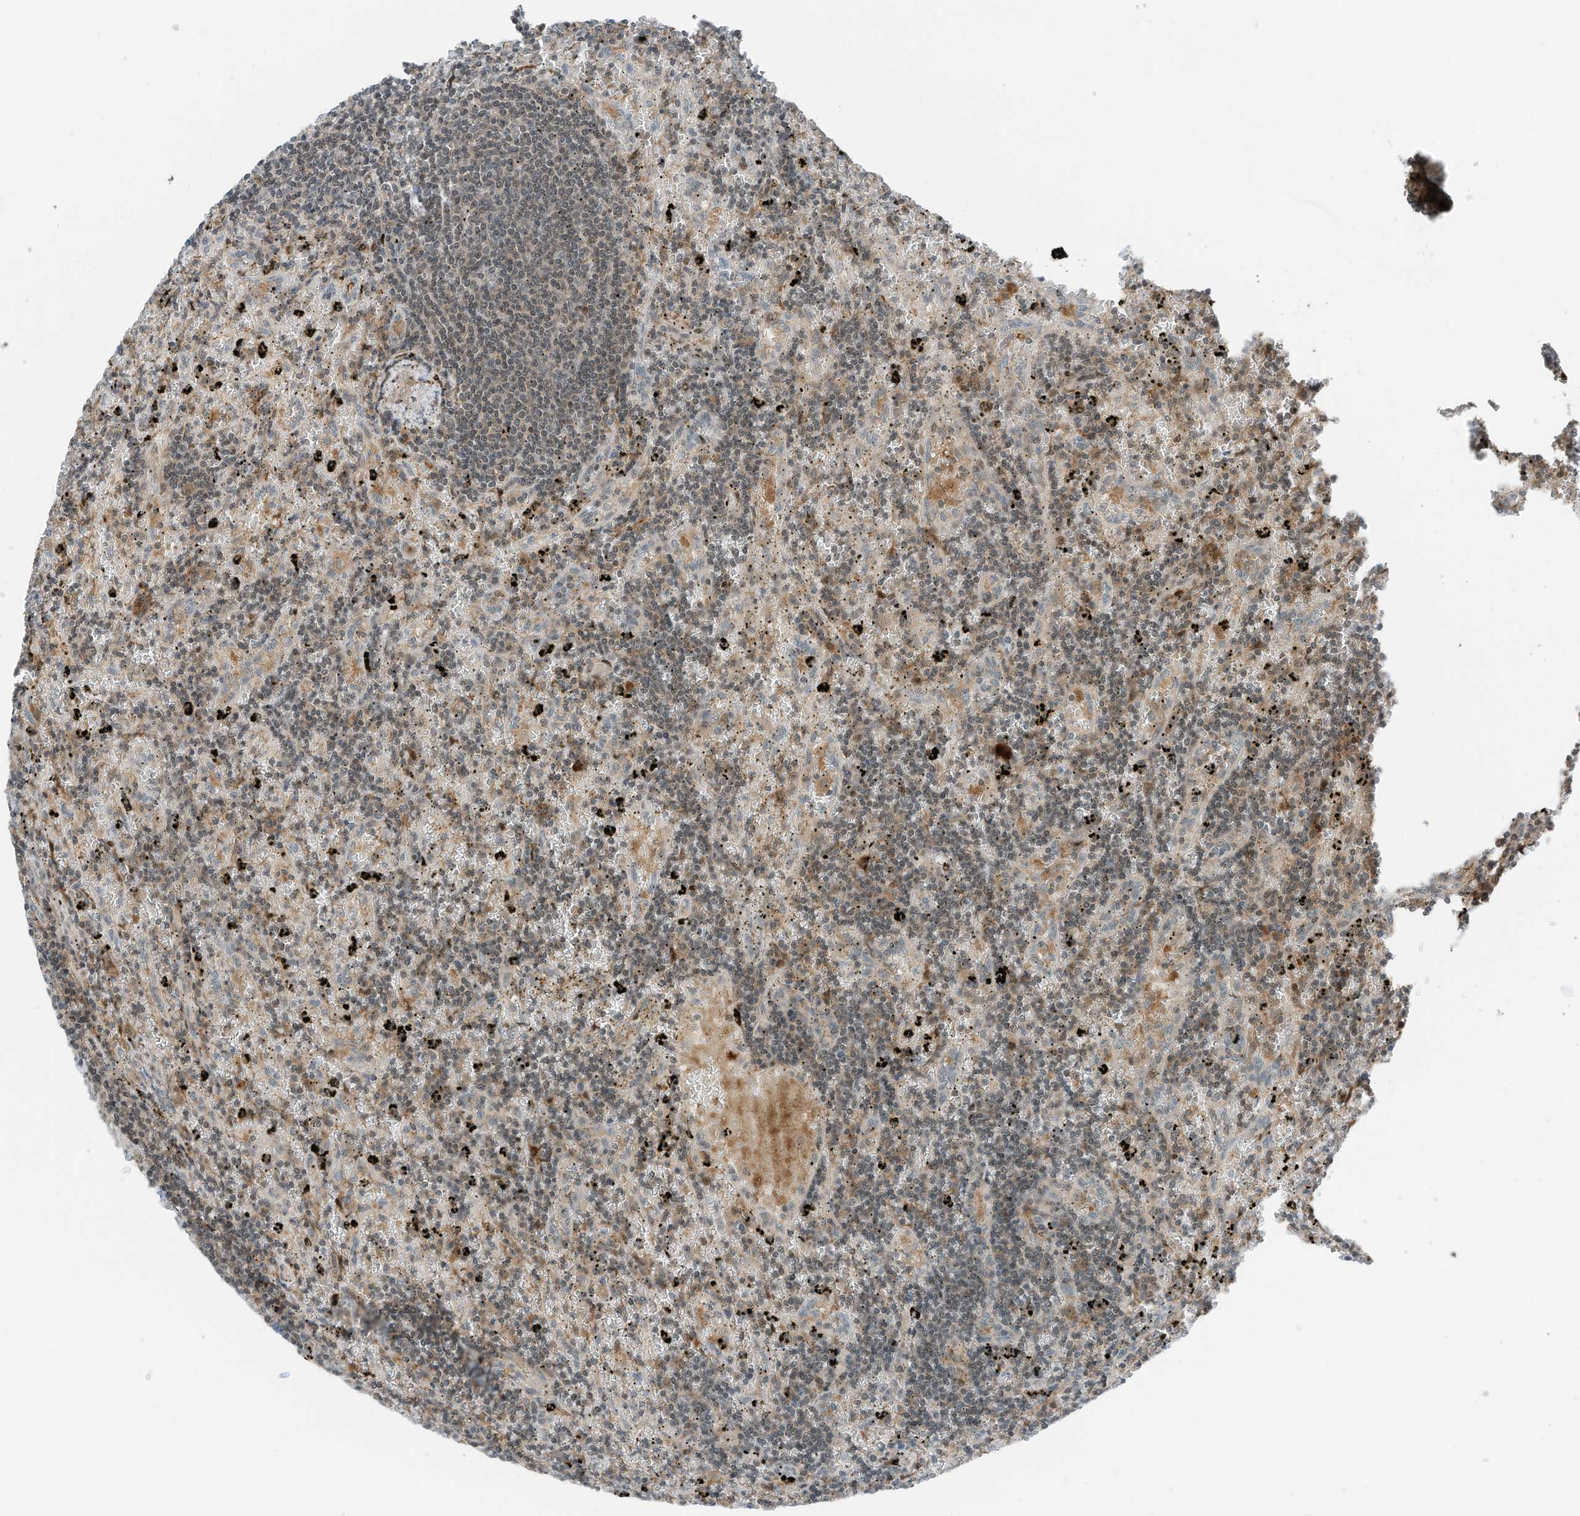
{"staining": {"intensity": "weak", "quantity": ">75%", "location": "cytoplasmic/membranous,nuclear"}, "tissue": "lymphoma", "cell_type": "Tumor cells", "image_type": "cancer", "snomed": [{"axis": "morphology", "description": "Malignant lymphoma, non-Hodgkin's type, Low grade"}, {"axis": "topography", "description": "Spleen"}], "caption": "Lymphoma stained with a brown dye exhibits weak cytoplasmic/membranous and nuclear positive expression in about >75% of tumor cells.", "gene": "RMND1", "patient": {"sex": "male", "age": 76}}